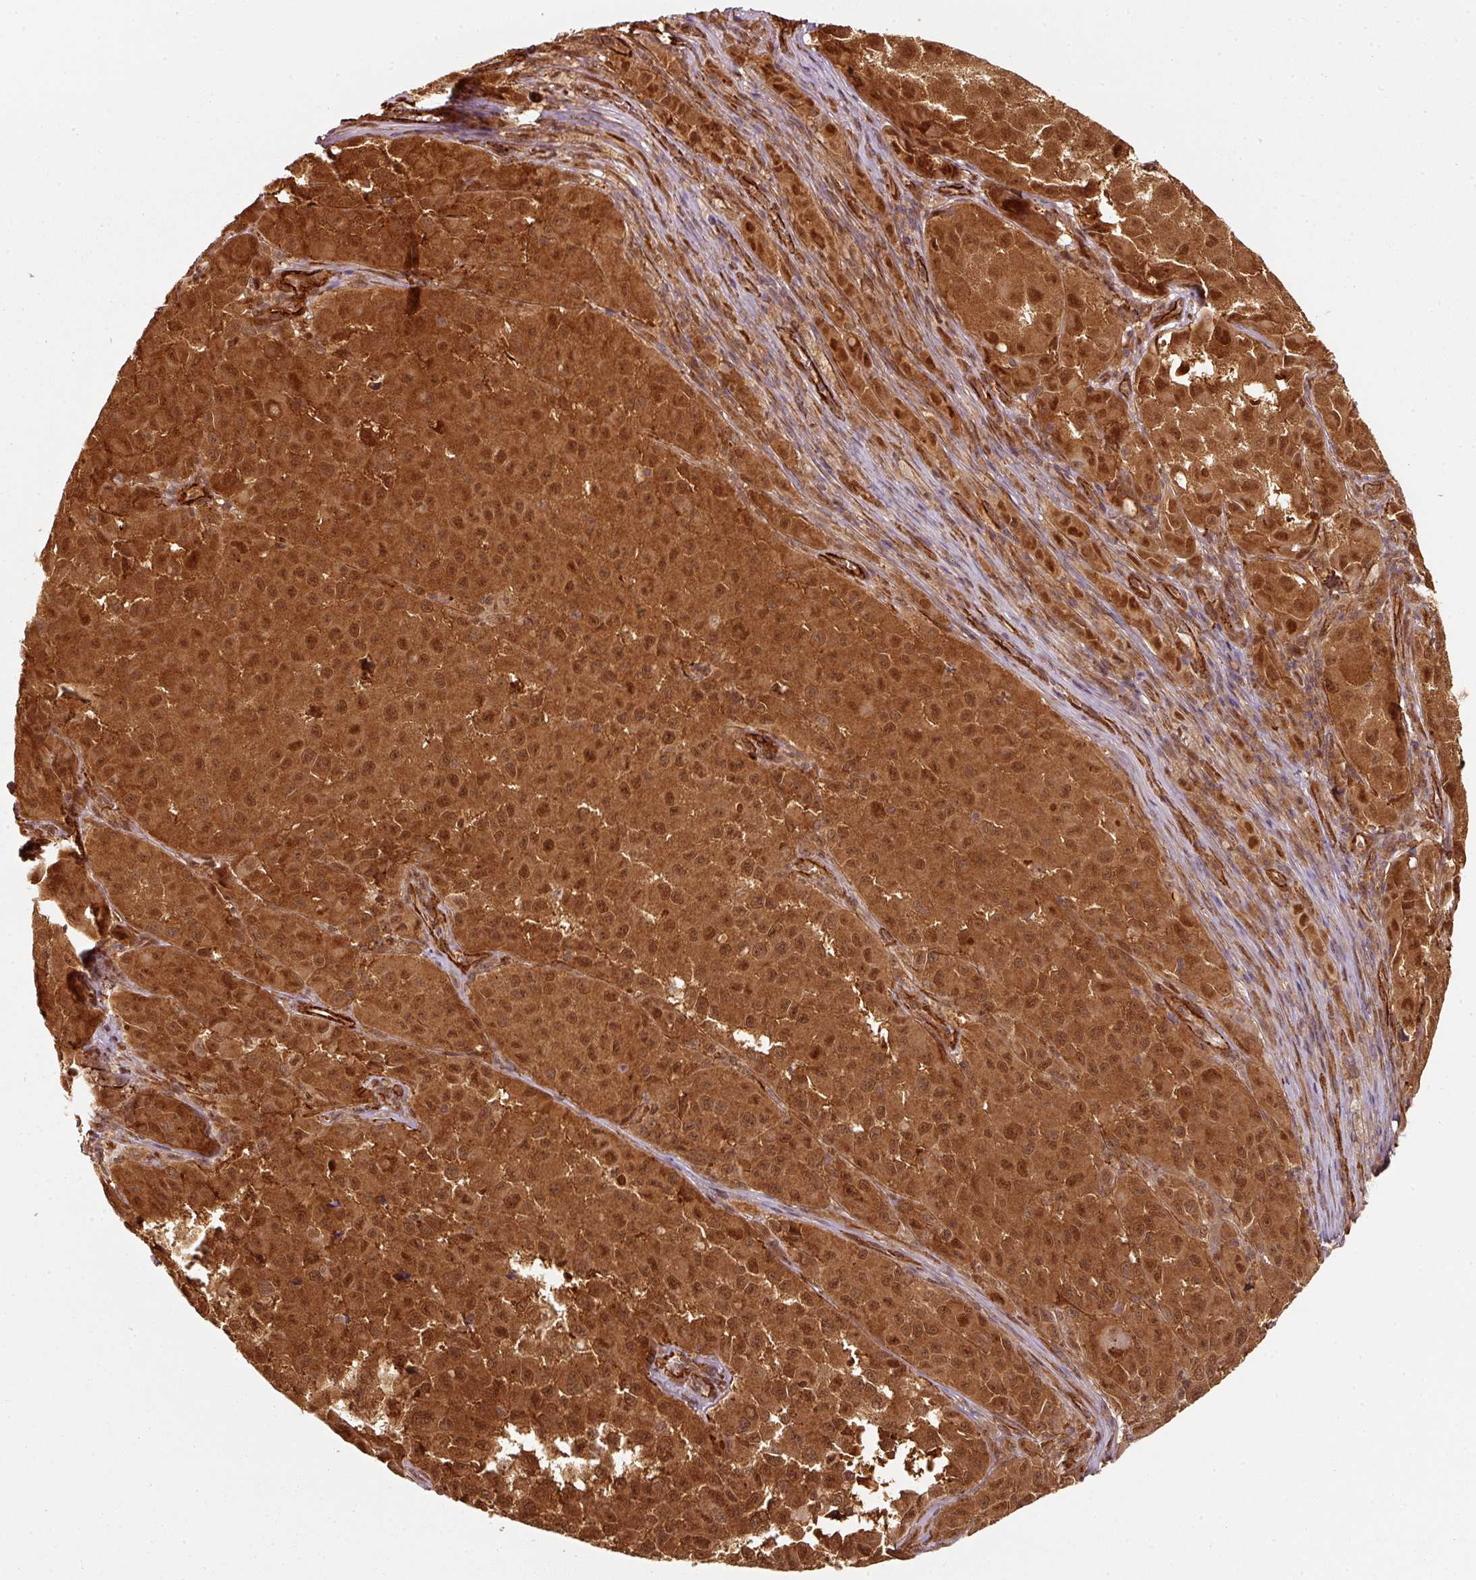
{"staining": {"intensity": "strong", "quantity": ">75%", "location": "cytoplasmic/membranous,nuclear"}, "tissue": "melanoma", "cell_type": "Tumor cells", "image_type": "cancer", "snomed": [{"axis": "morphology", "description": "Malignant melanoma, NOS"}, {"axis": "topography", "description": "Skin"}], "caption": "Melanoma stained with DAB (3,3'-diaminobenzidine) IHC demonstrates high levels of strong cytoplasmic/membranous and nuclear expression in about >75% of tumor cells.", "gene": "PSMD1", "patient": {"sex": "male", "age": 64}}